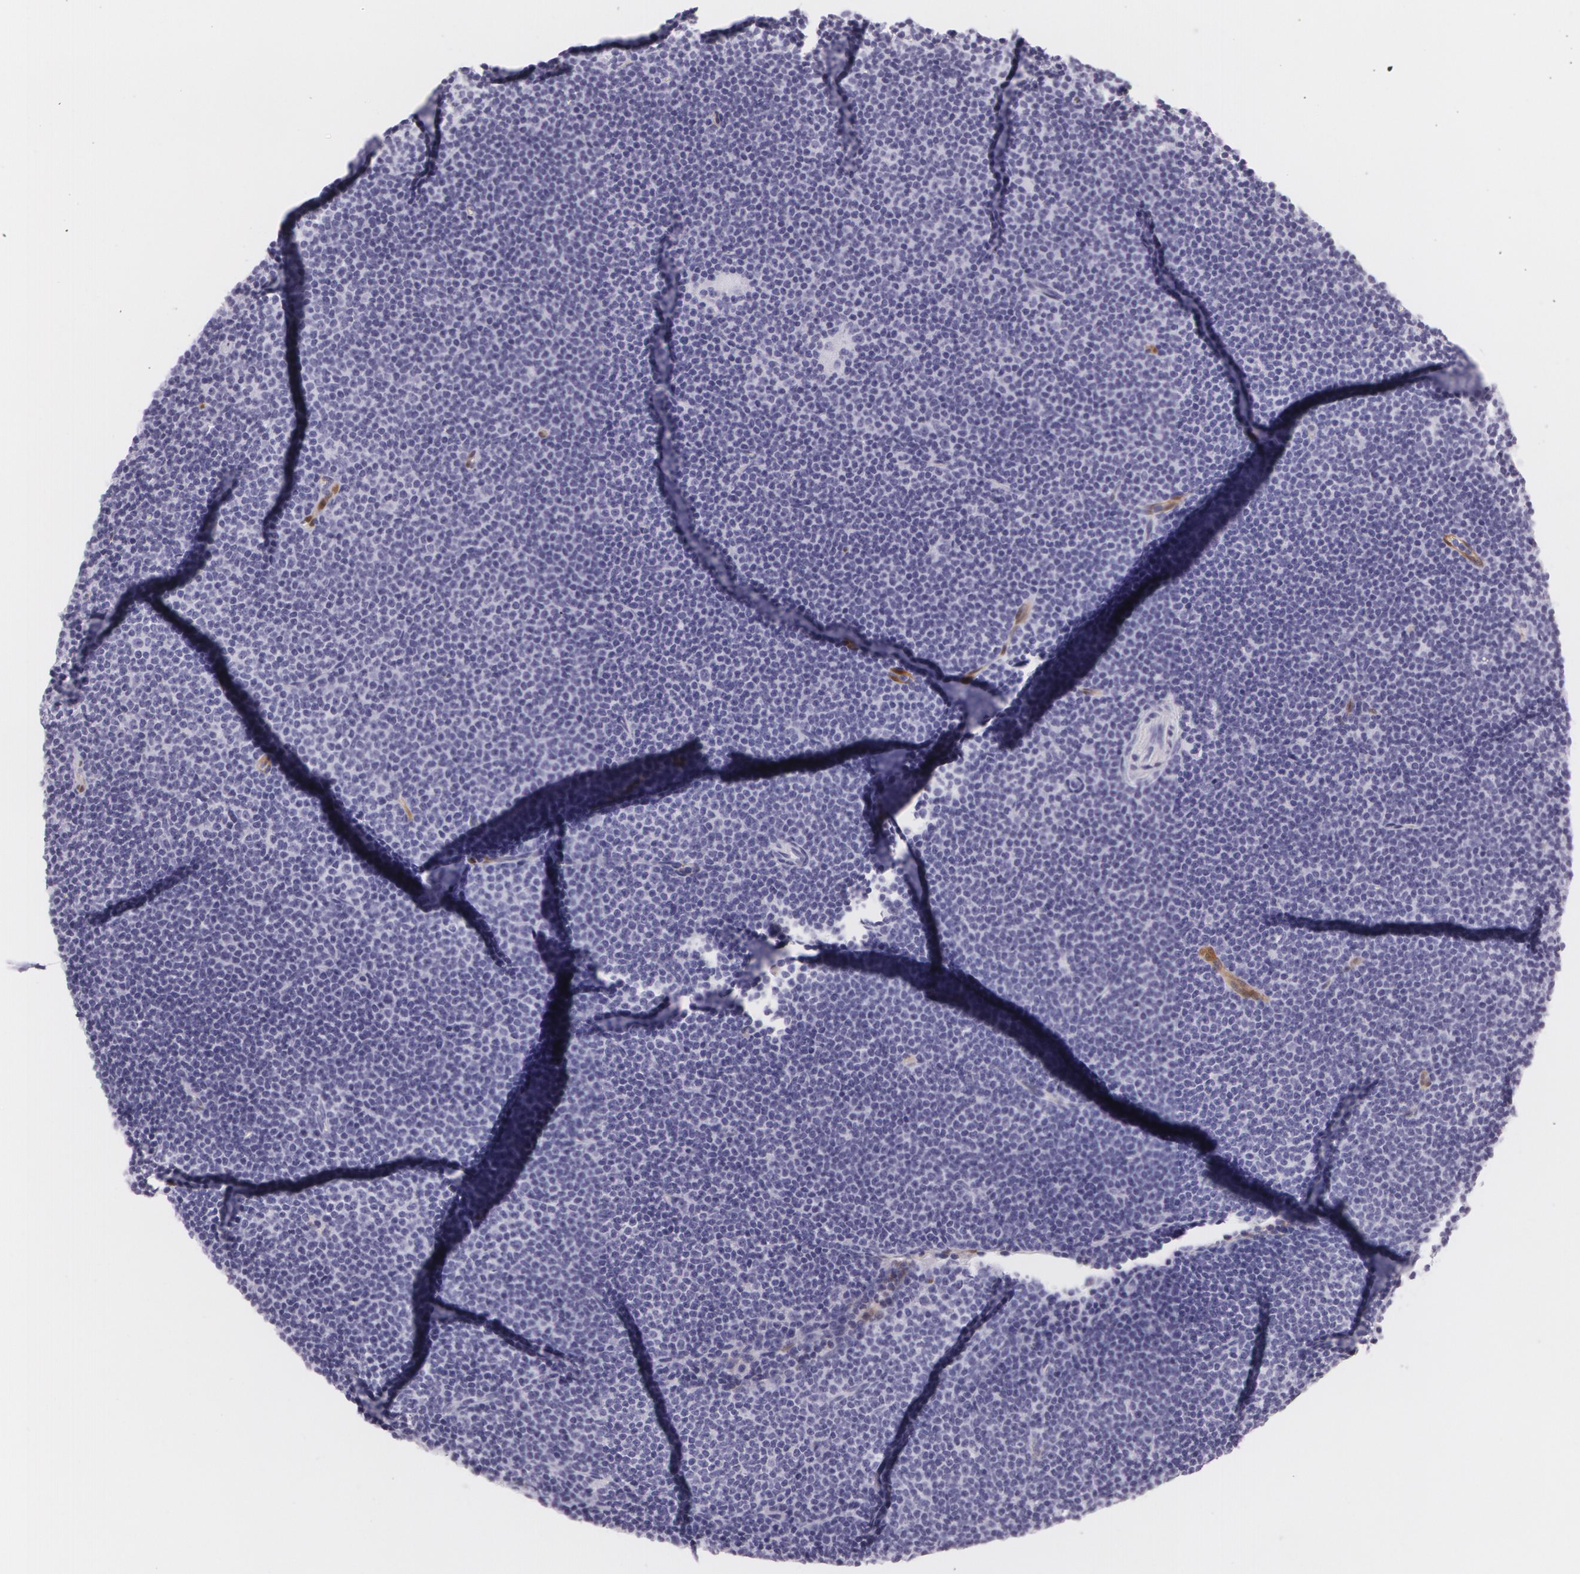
{"staining": {"intensity": "negative", "quantity": "none", "location": "none"}, "tissue": "lymphoma", "cell_type": "Tumor cells", "image_type": "cancer", "snomed": [{"axis": "morphology", "description": "Malignant lymphoma, non-Hodgkin's type, Low grade"}, {"axis": "topography", "description": "Lymph node"}], "caption": "Tumor cells show no significant expression in malignant lymphoma, non-Hodgkin's type (low-grade).", "gene": "SNCG", "patient": {"sex": "female", "age": 69}}